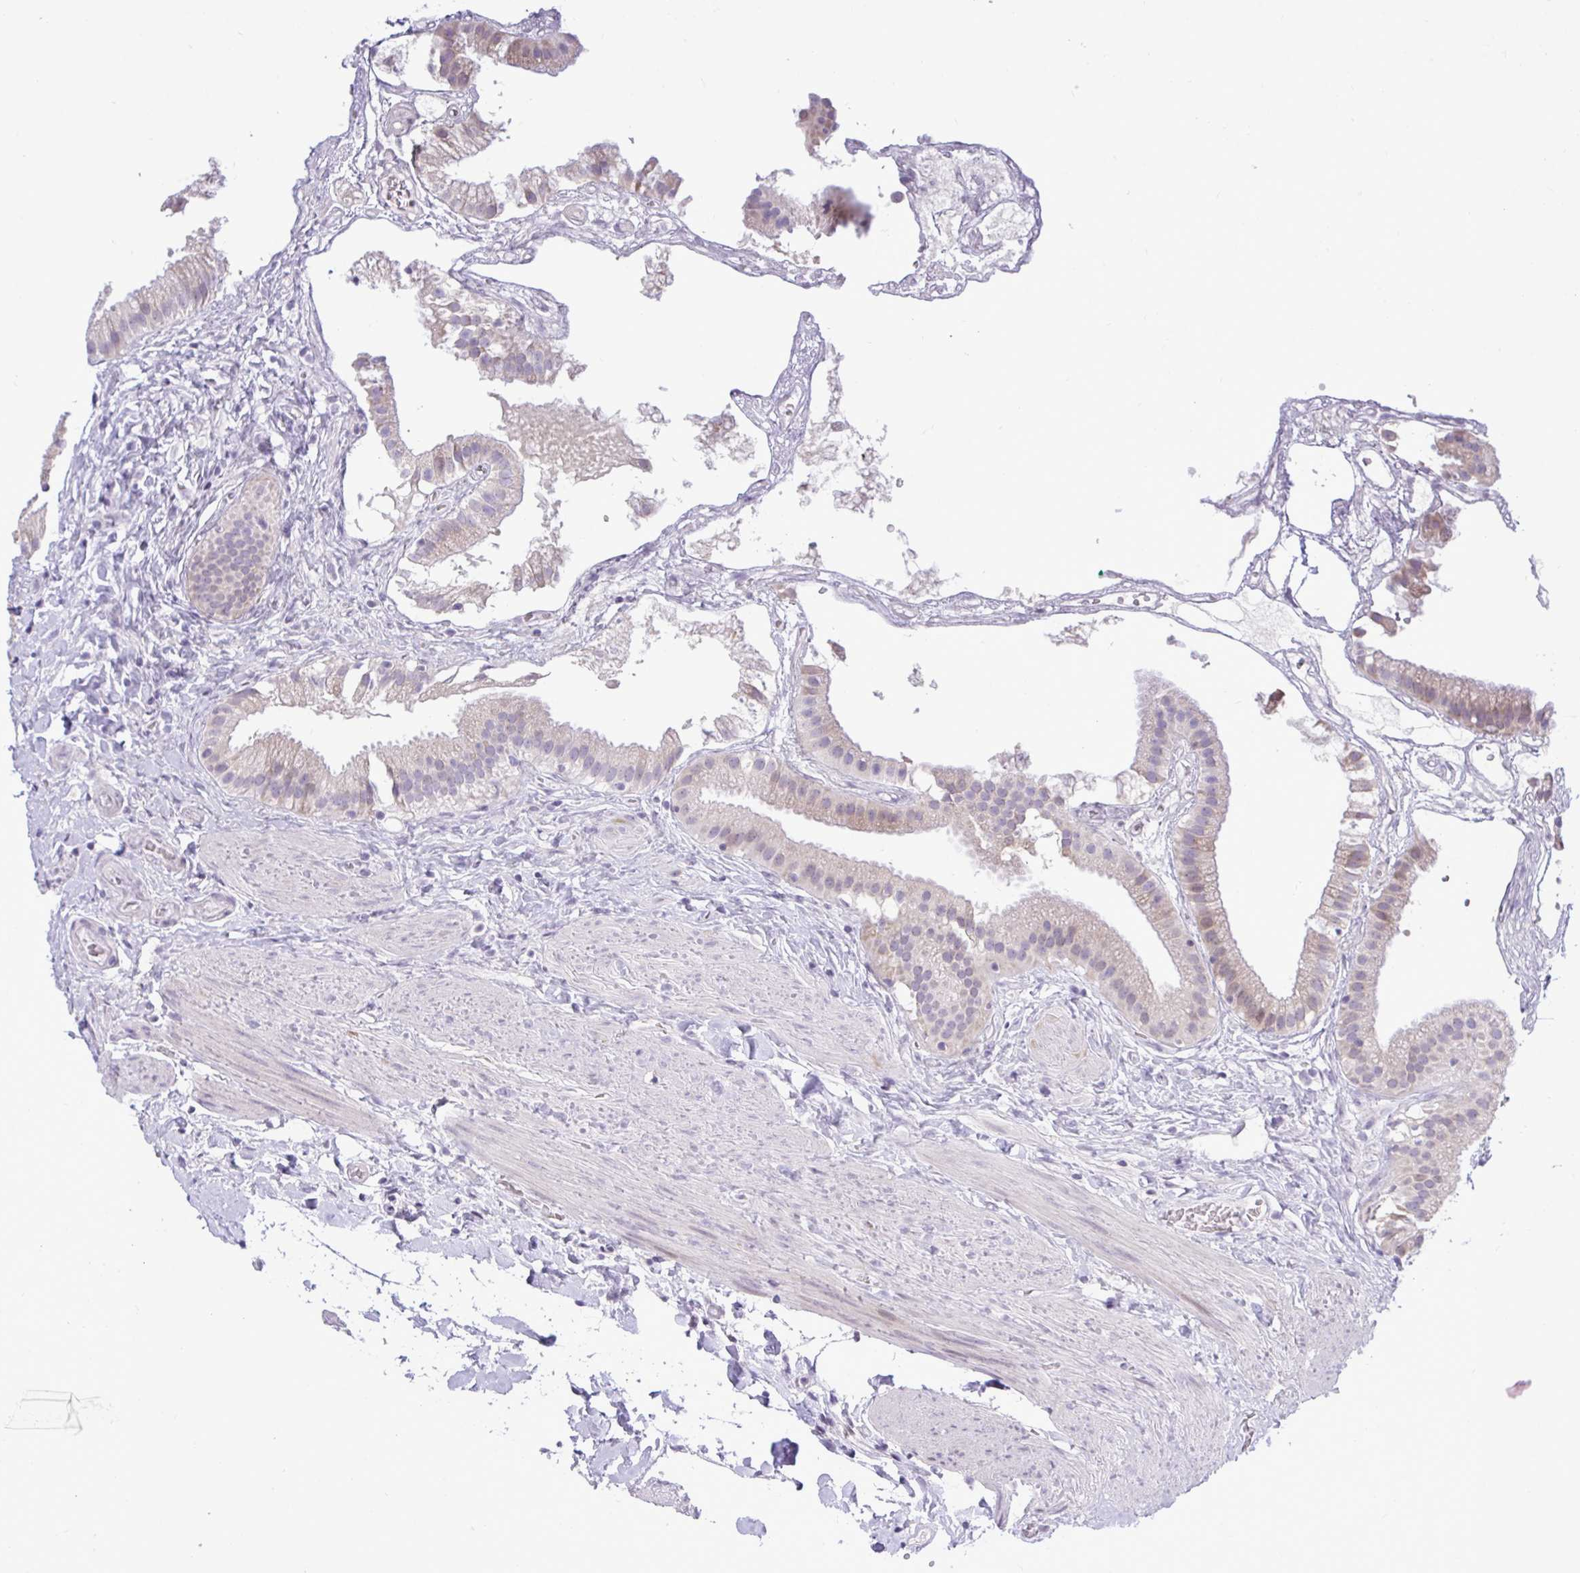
{"staining": {"intensity": "weak", "quantity": "<25%", "location": "cytoplasmic/membranous"}, "tissue": "gallbladder", "cell_type": "Glandular cells", "image_type": "normal", "snomed": [{"axis": "morphology", "description": "Normal tissue, NOS"}, {"axis": "topography", "description": "Gallbladder"}], "caption": "Glandular cells show no significant staining in unremarkable gallbladder. The staining is performed using DAB (3,3'-diaminobenzidine) brown chromogen with nuclei counter-stained in using hematoxylin.", "gene": "EPOP", "patient": {"sex": "female", "age": 63}}